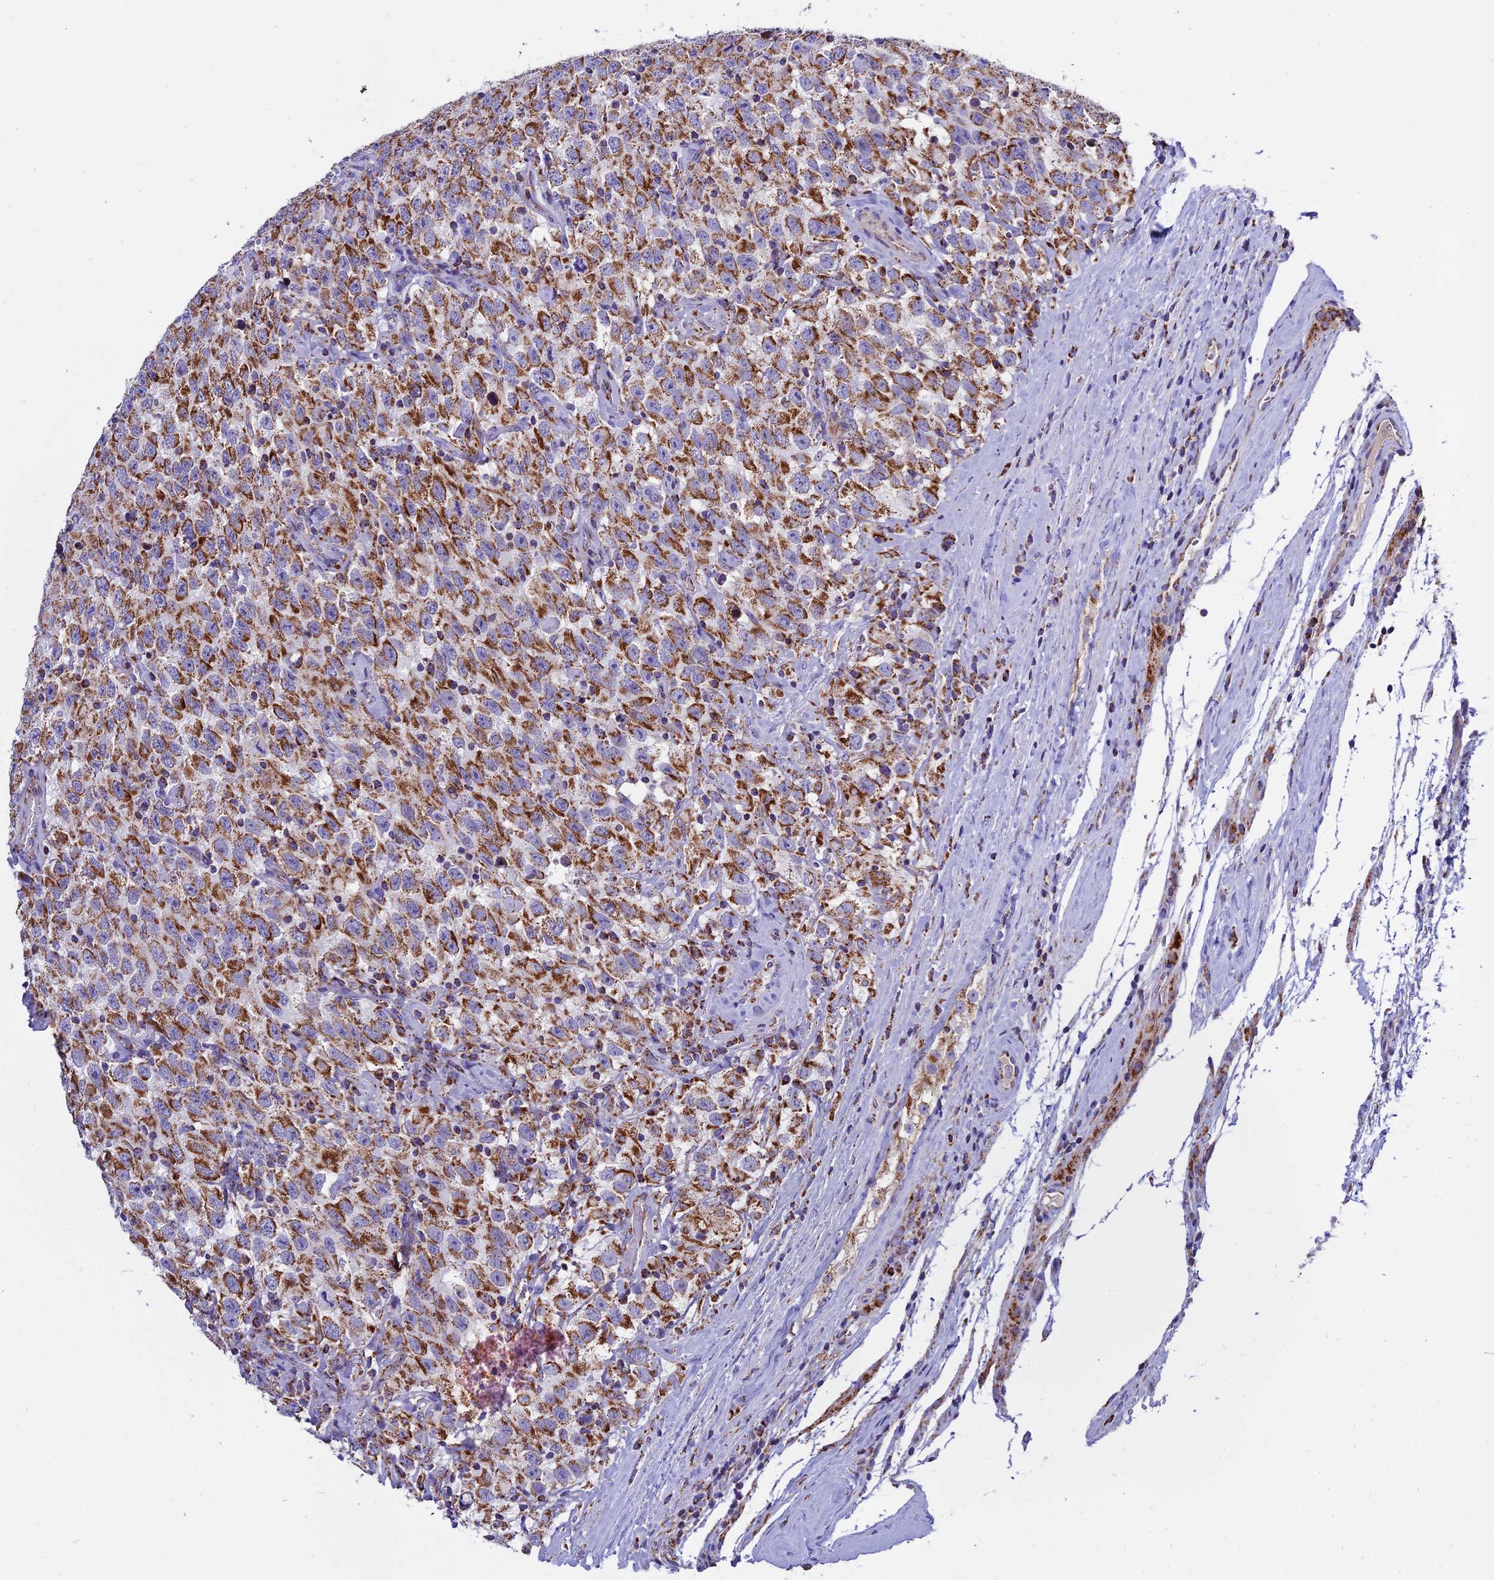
{"staining": {"intensity": "strong", "quantity": ">75%", "location": "cytoplasmic/membranous"}, "tissue": "testis cancer", "cell_type": "Tumor cells", "image_type": "cancer", "snomed": [{"axis": "morphology", "description": "Seminoma, NOS"}, {"axis": "topography", "description": "Testis"}], "caption": "Protein expression analysis of human testis cancer (seminoma) reveals strong cytoplasmic/membranous staining in approximately >75% of tumor cells.", "gene": "MRPS34", "patient": {"sex": "male", "age": 41}}